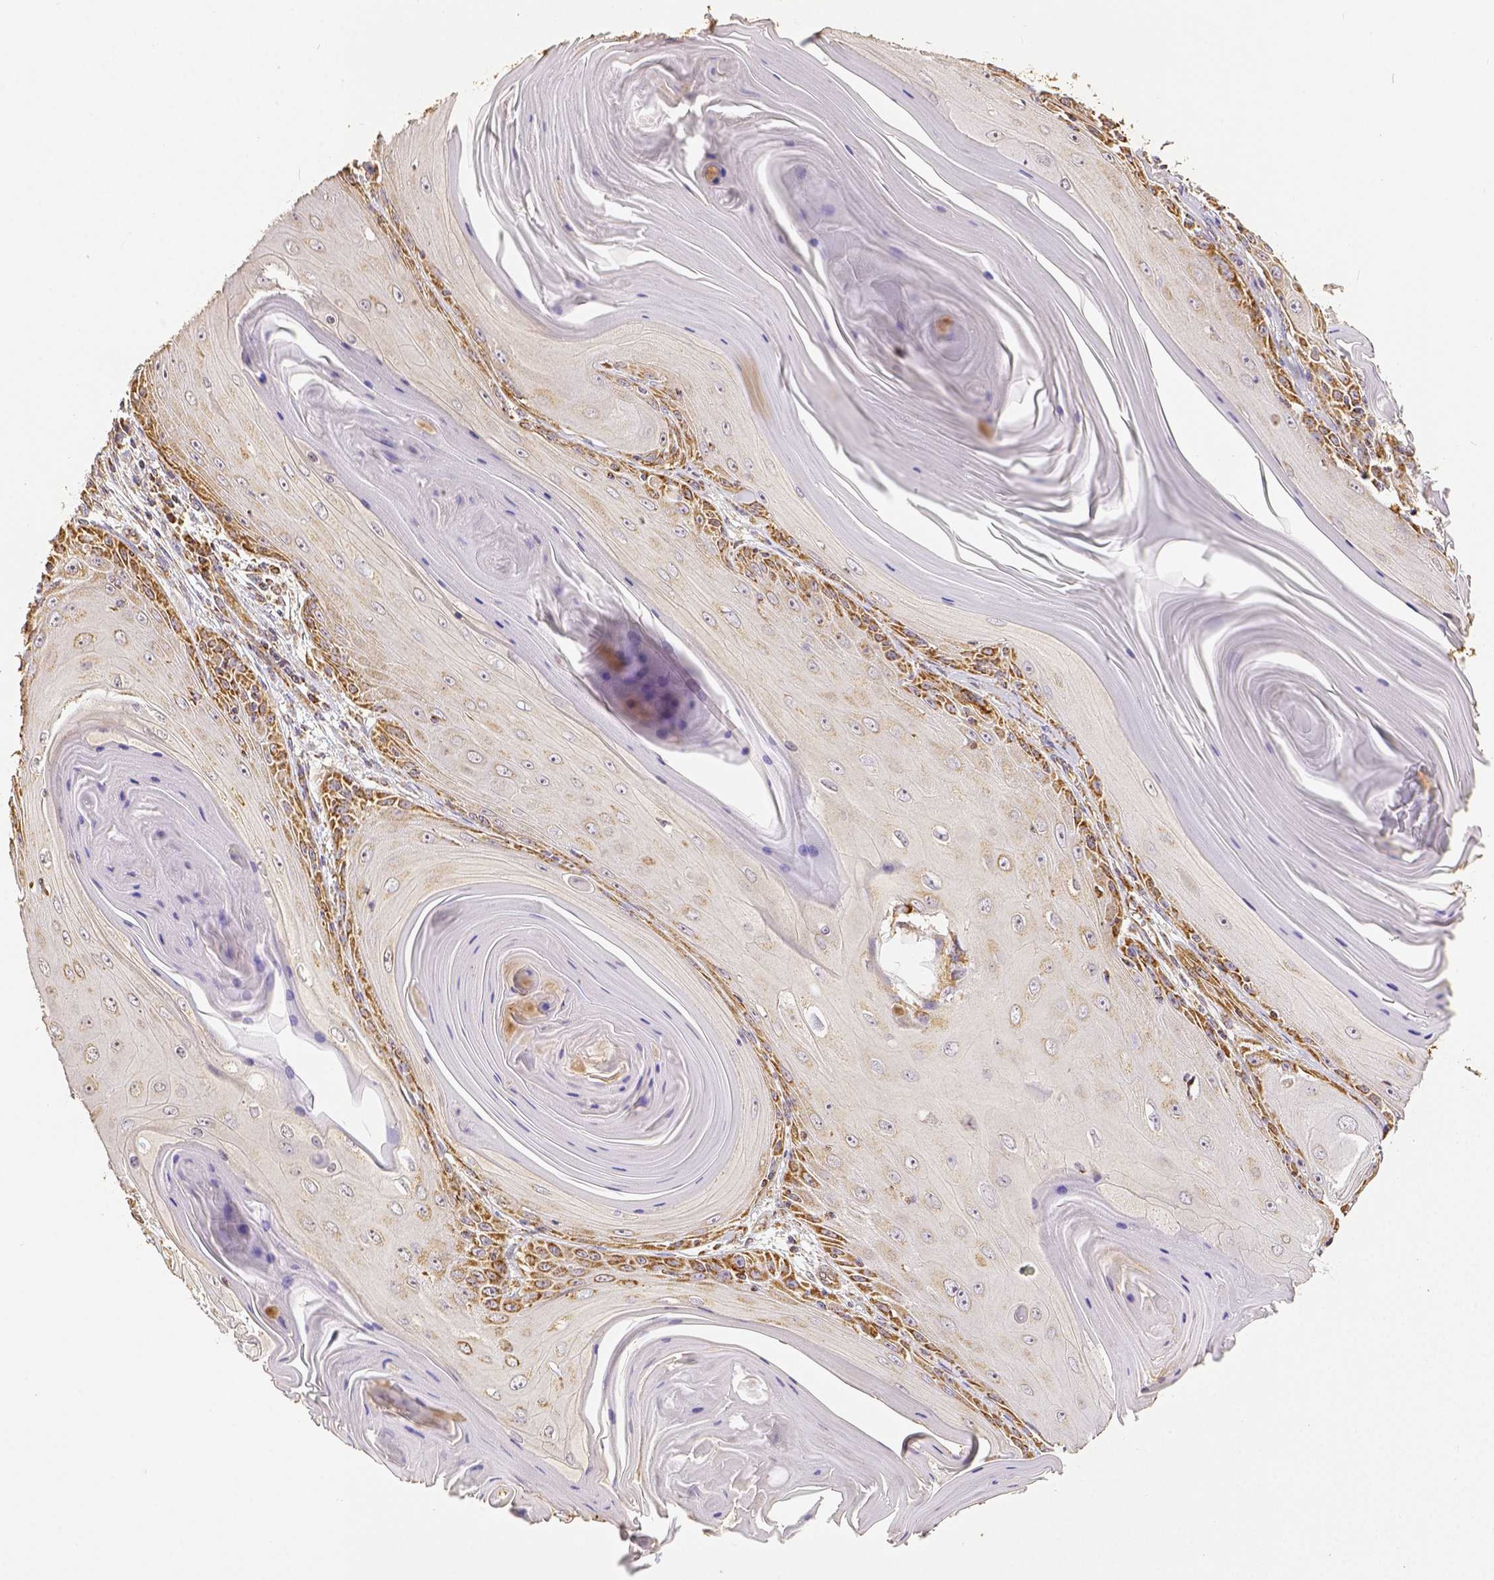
{"staining": {"intensity": "moderate", "quantity": ">75%", "location": "cytoplasmic/membranous"}, "tissue": "skin cancer", "cell_type": "Tumor cells", "image_type": "cancer", "snomed": [{"axis": "morphology", "description": "Squamous cell carcinoma, NOS"}, {"axis": "topography", "description": "Skin"}, {"axis": "topography", "description": "Vulva"}], "caption": "An image of skin cancer (squamous cell carcinoma) stained for a protein reveals moderate cytoplasmic/membranous brown staining in tumor cells.", "gene": "SDHB", "patient": {"sex": "female", "age": 85}}